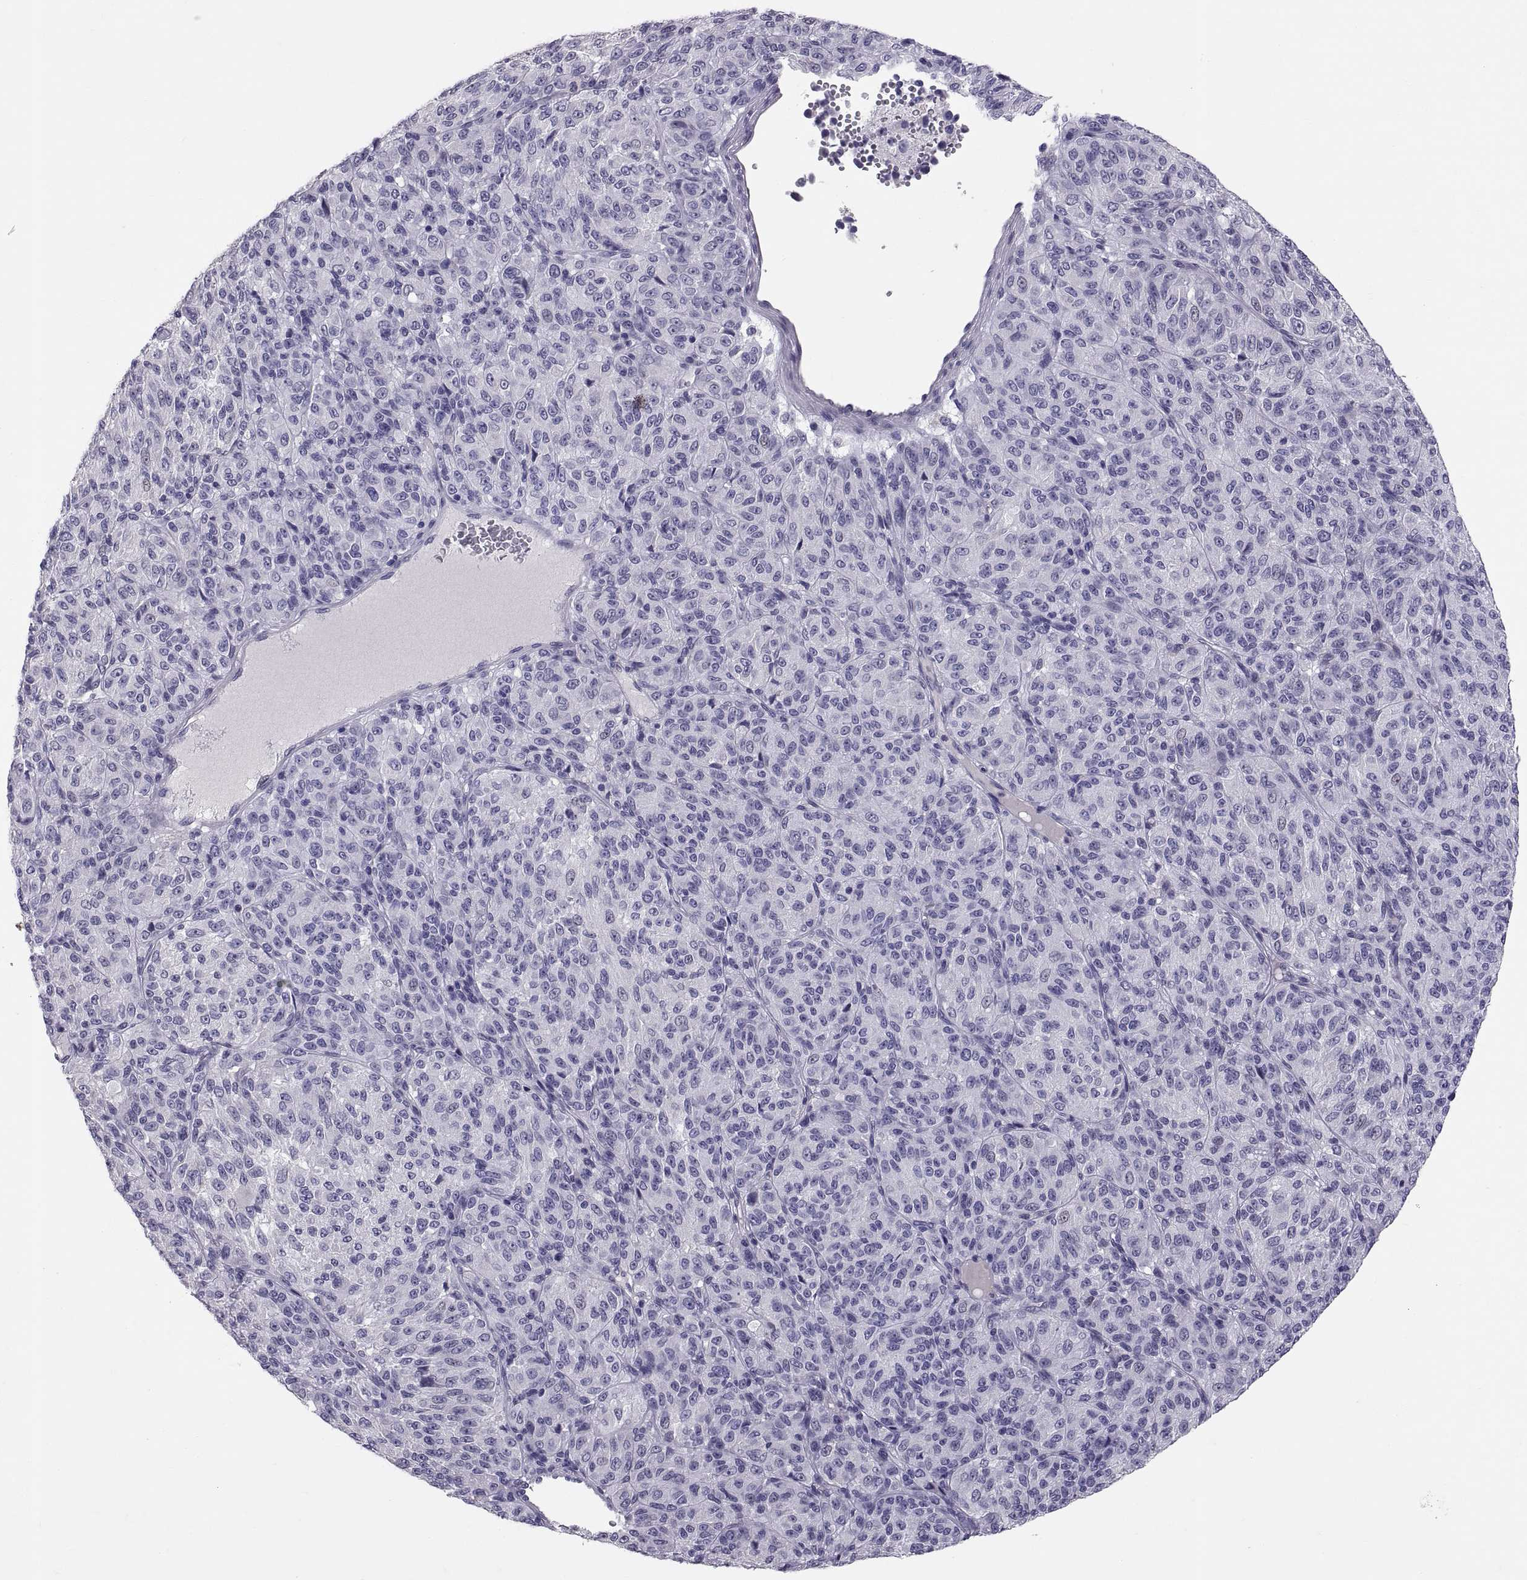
{"staining": {"intensity": "negative", "quantity": "none", "location": "none"}, "tissue": "melanoma", "cell_type": "Tumor cells", "image_type": "cancer", "snomed": [{"axis": "morphology", "description": "Malignant melanoma, Metastatic site"}, {"axis": "topography", "description": "Brain"}], "caption": "This is an immunohistochemistry (IHC) photomicrograph of malignant melanoma (metastatic site). There is no expression in tumor cells.", "gene": "PTN", "patient": {"sex": "female", "age": 56}}